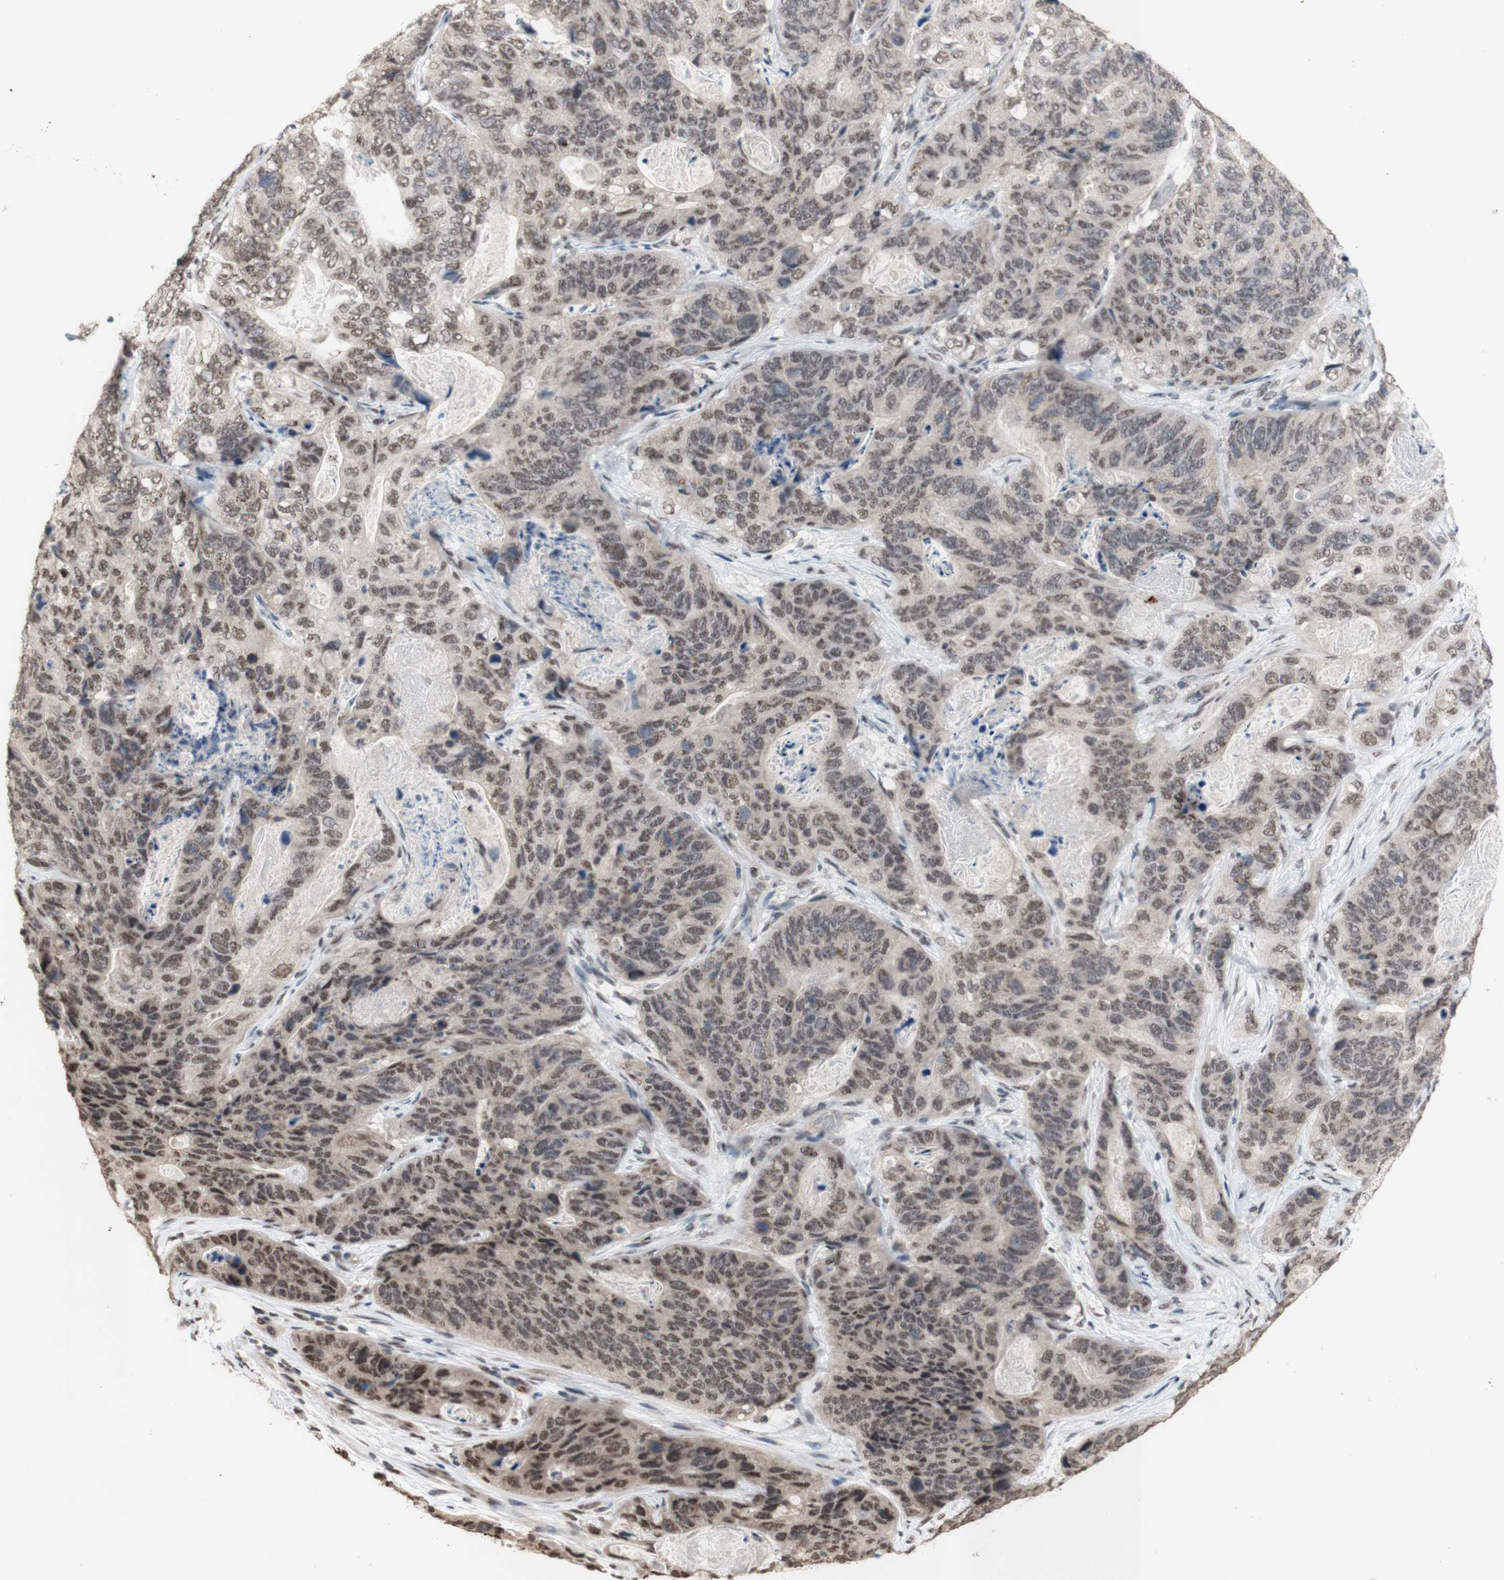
{"staining": {"intensity": "weak", "quantity": ">75%", "location": "nuclear"}, "tissue": "stomach cancer", "cell_type": "Tumor cells", "image_type": "cancer", "snomed": [{"axis": "morphology", "description": "Adenocarcinoma, NOS"}, {"axis": "topography", "description": "Stomach"}], "caption": "The micrograph displays immunohistochemical staining of stomach adenocarcinoma. There is weak nuclear positivity is seen in approximately >75% of tumor cells.", "gene": "SFPQ", "patient": {"sex": "female", "age": 89}}